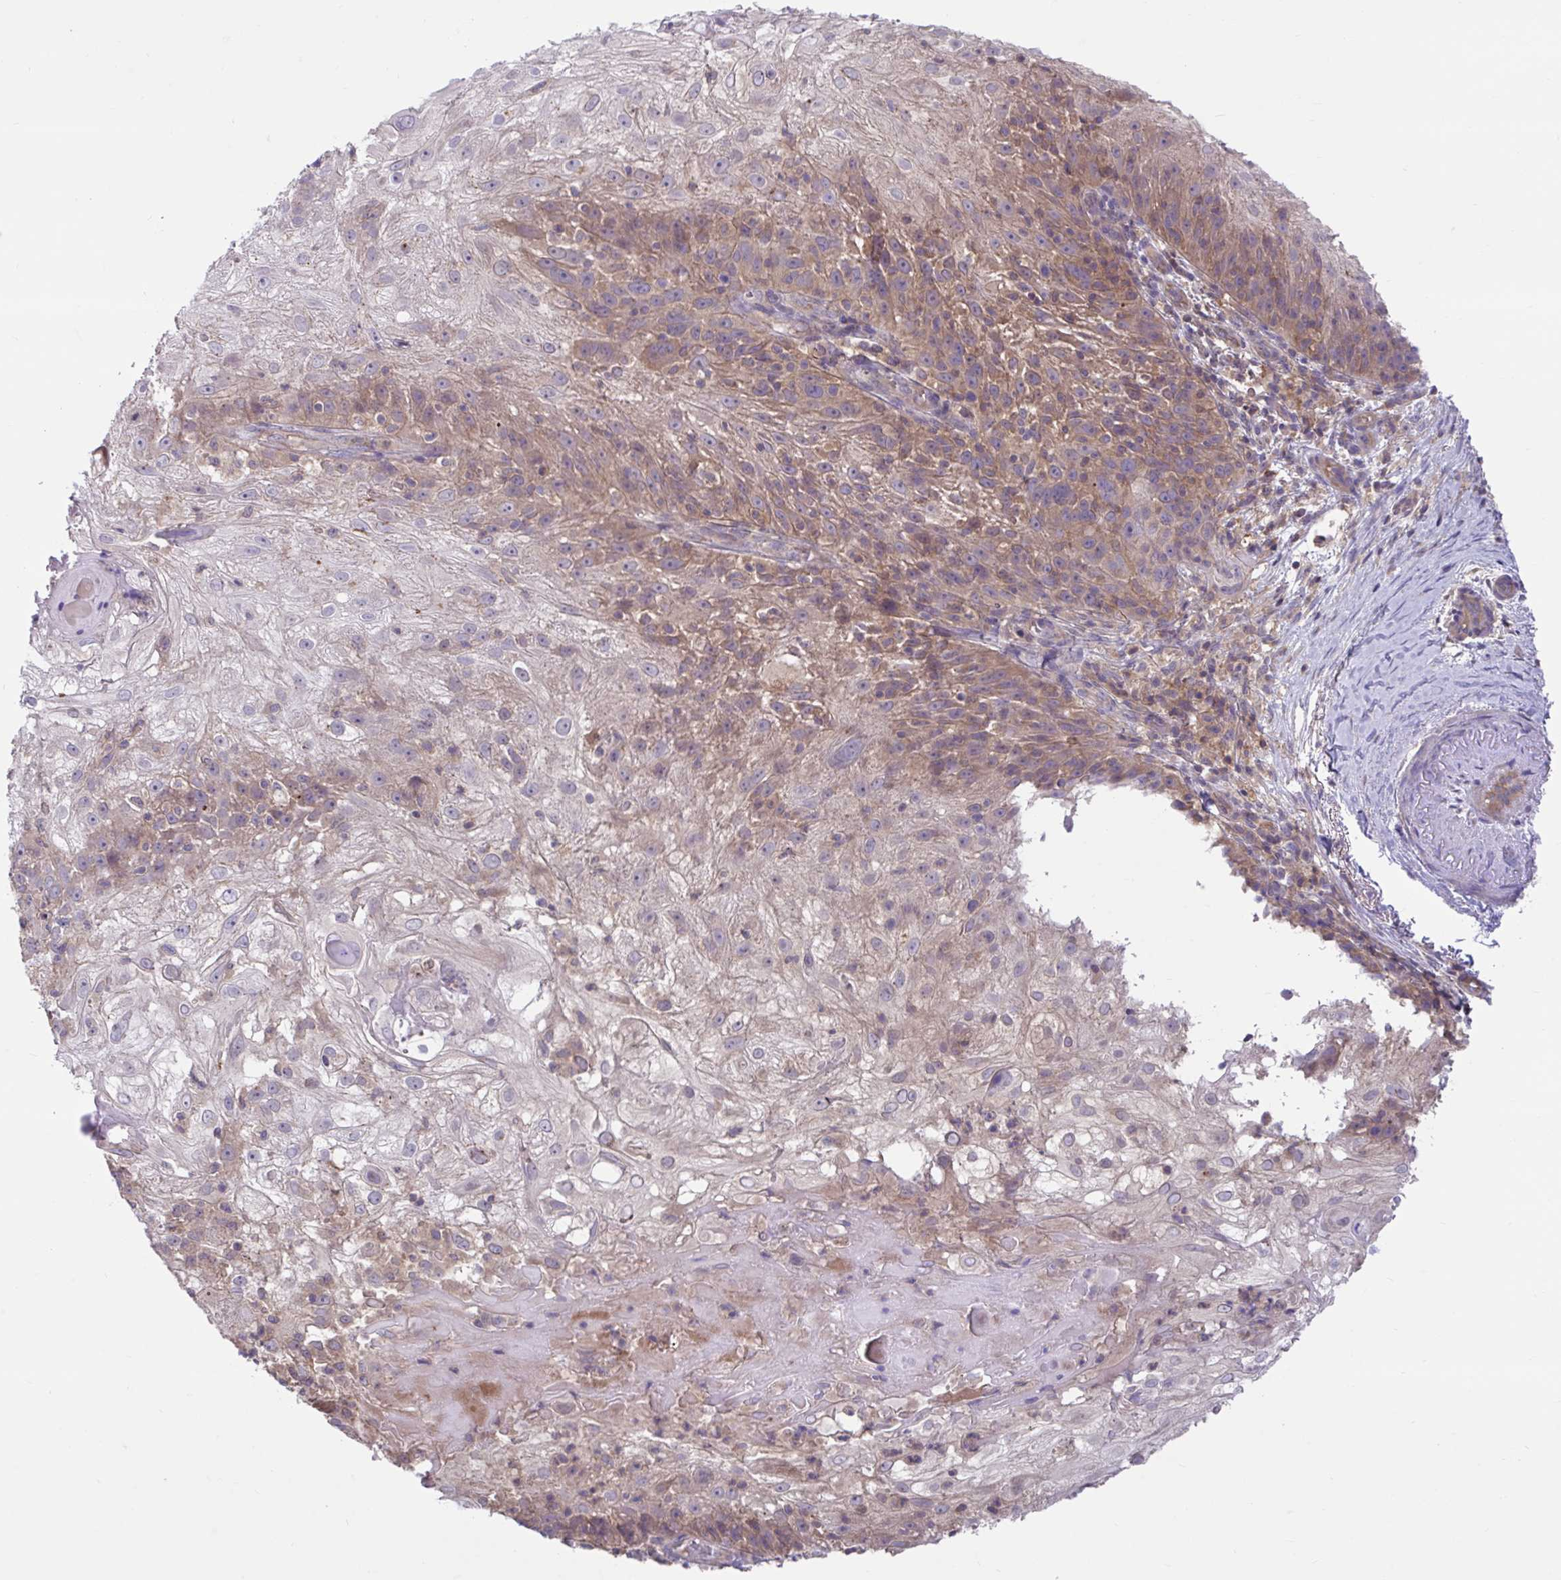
{"staining": {"intensity": "moderate", "quantity": "25%-75%", "location": "cytoplasmic/membranous"}, "tissue": "skin cancer", "cell_type": "Tumor cells", "image_type": "cancer", "snomed": [{"axis": "morphology", "description": "Normal tissue, NOS"}, {"axis": "morphology", "description": "Squamous cell carcinoma, NOS"}, {"axis": "topography", "description": "Skin"}], "caption": "Moderate cytoplasmic/membranous expression is identified in approximately 25%-75% of tumor cells in skin squamous cell carcinoma.", "gene": "IST1", "patient": {"sex": "female", "age": 83}}